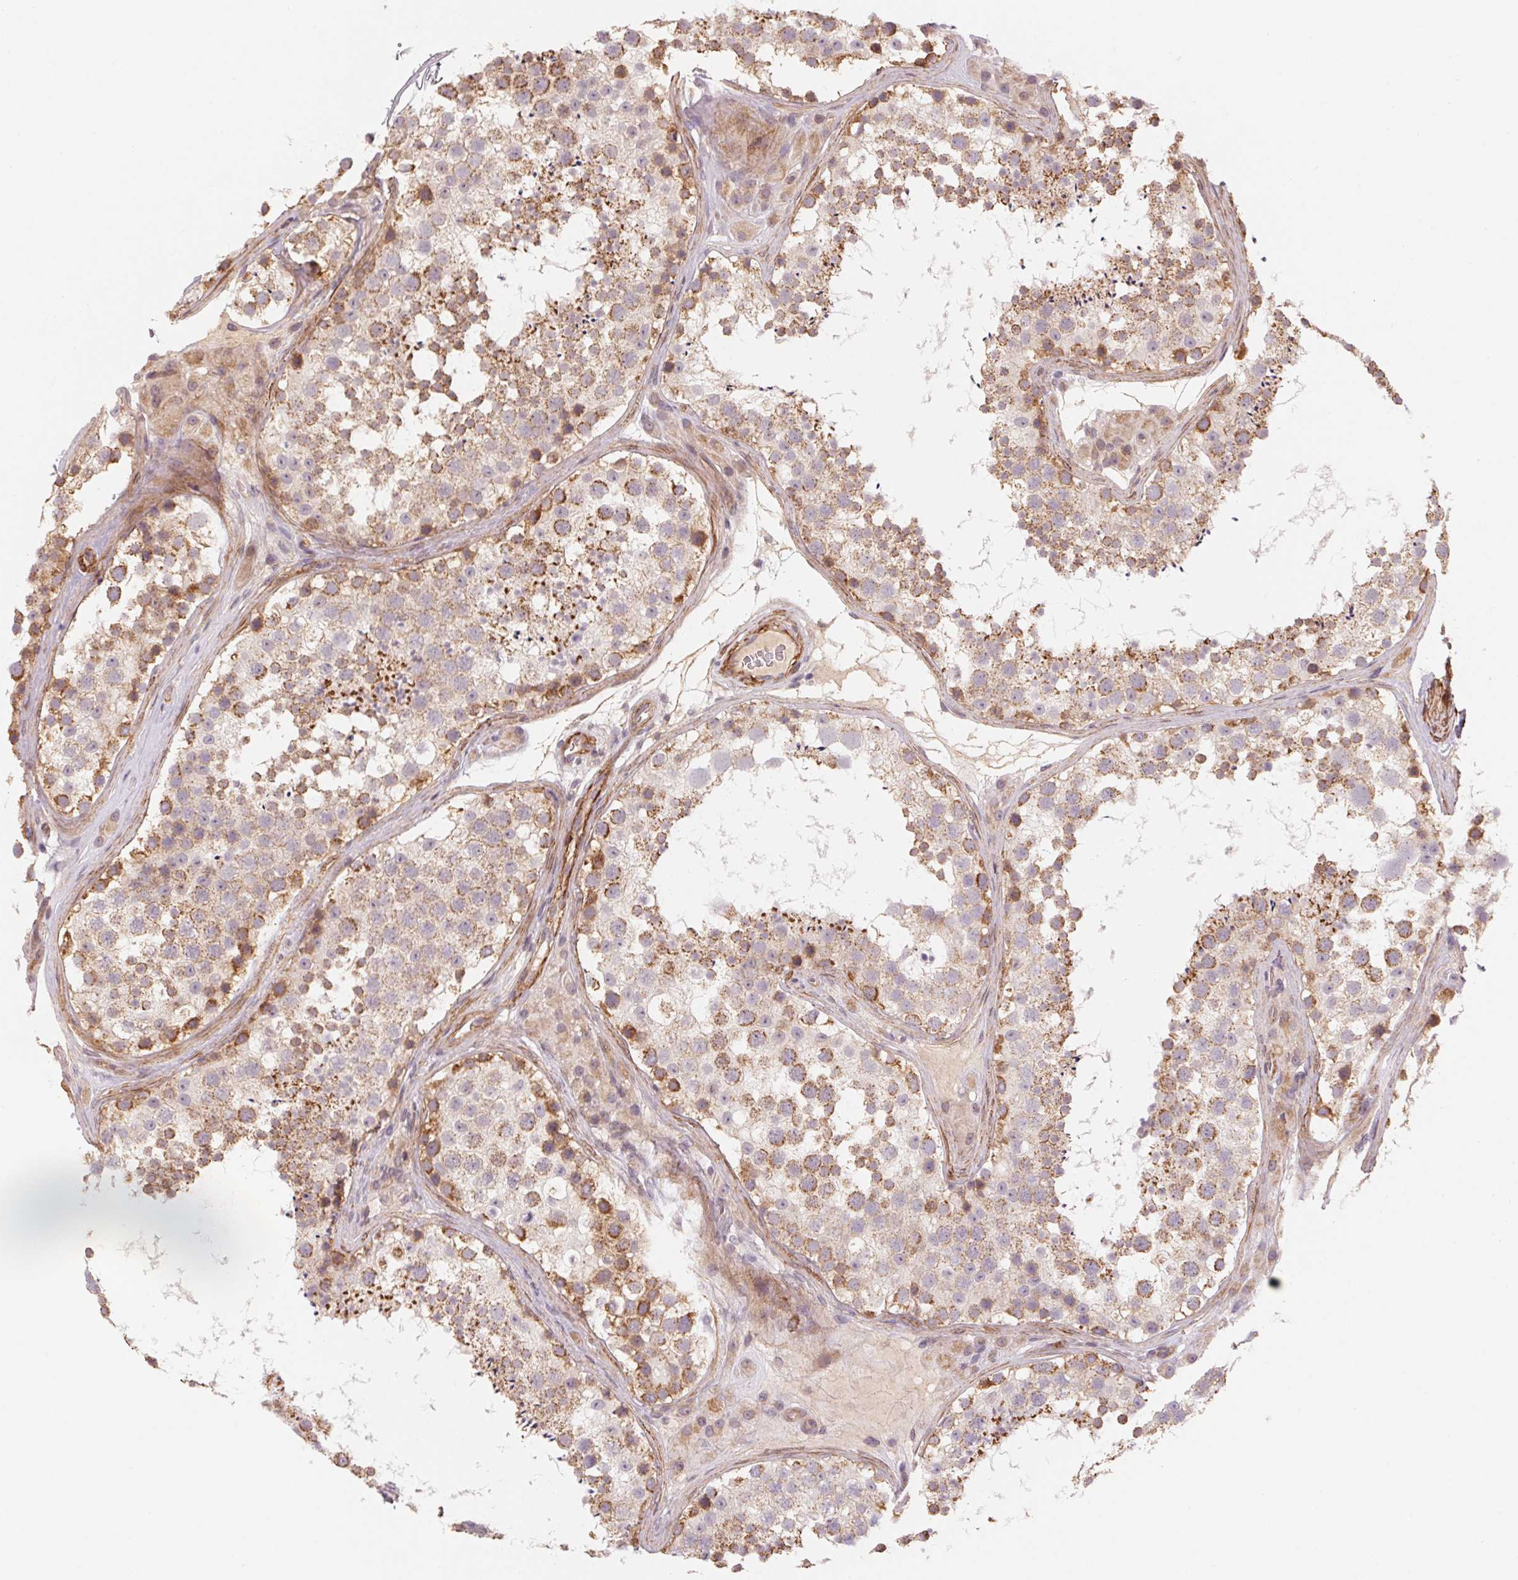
{"staining": {"intensity": "moderate", "quantity": "<25%", "location": "cytoplasmic/membranous"}, "tissue": "testis", "cell_type": "Cells in seminiferous ducts", "image_type": "normal", "snomed": [{"axis": "morphology", "description": "Normal tissue, NOS"}, {"axis": "topography", "description": "Testis"}], "caption": "Testis stained with immunohistochemistry (IHC) reveals moderate cytoplasmic/membranous staining in approximately <25% of cells in seminiferous ducts. (Brightfield microscopy of DAB IHC at high magnification).", "gene": "CCDC112", "patient": {"sex": "male", "age": 41}}